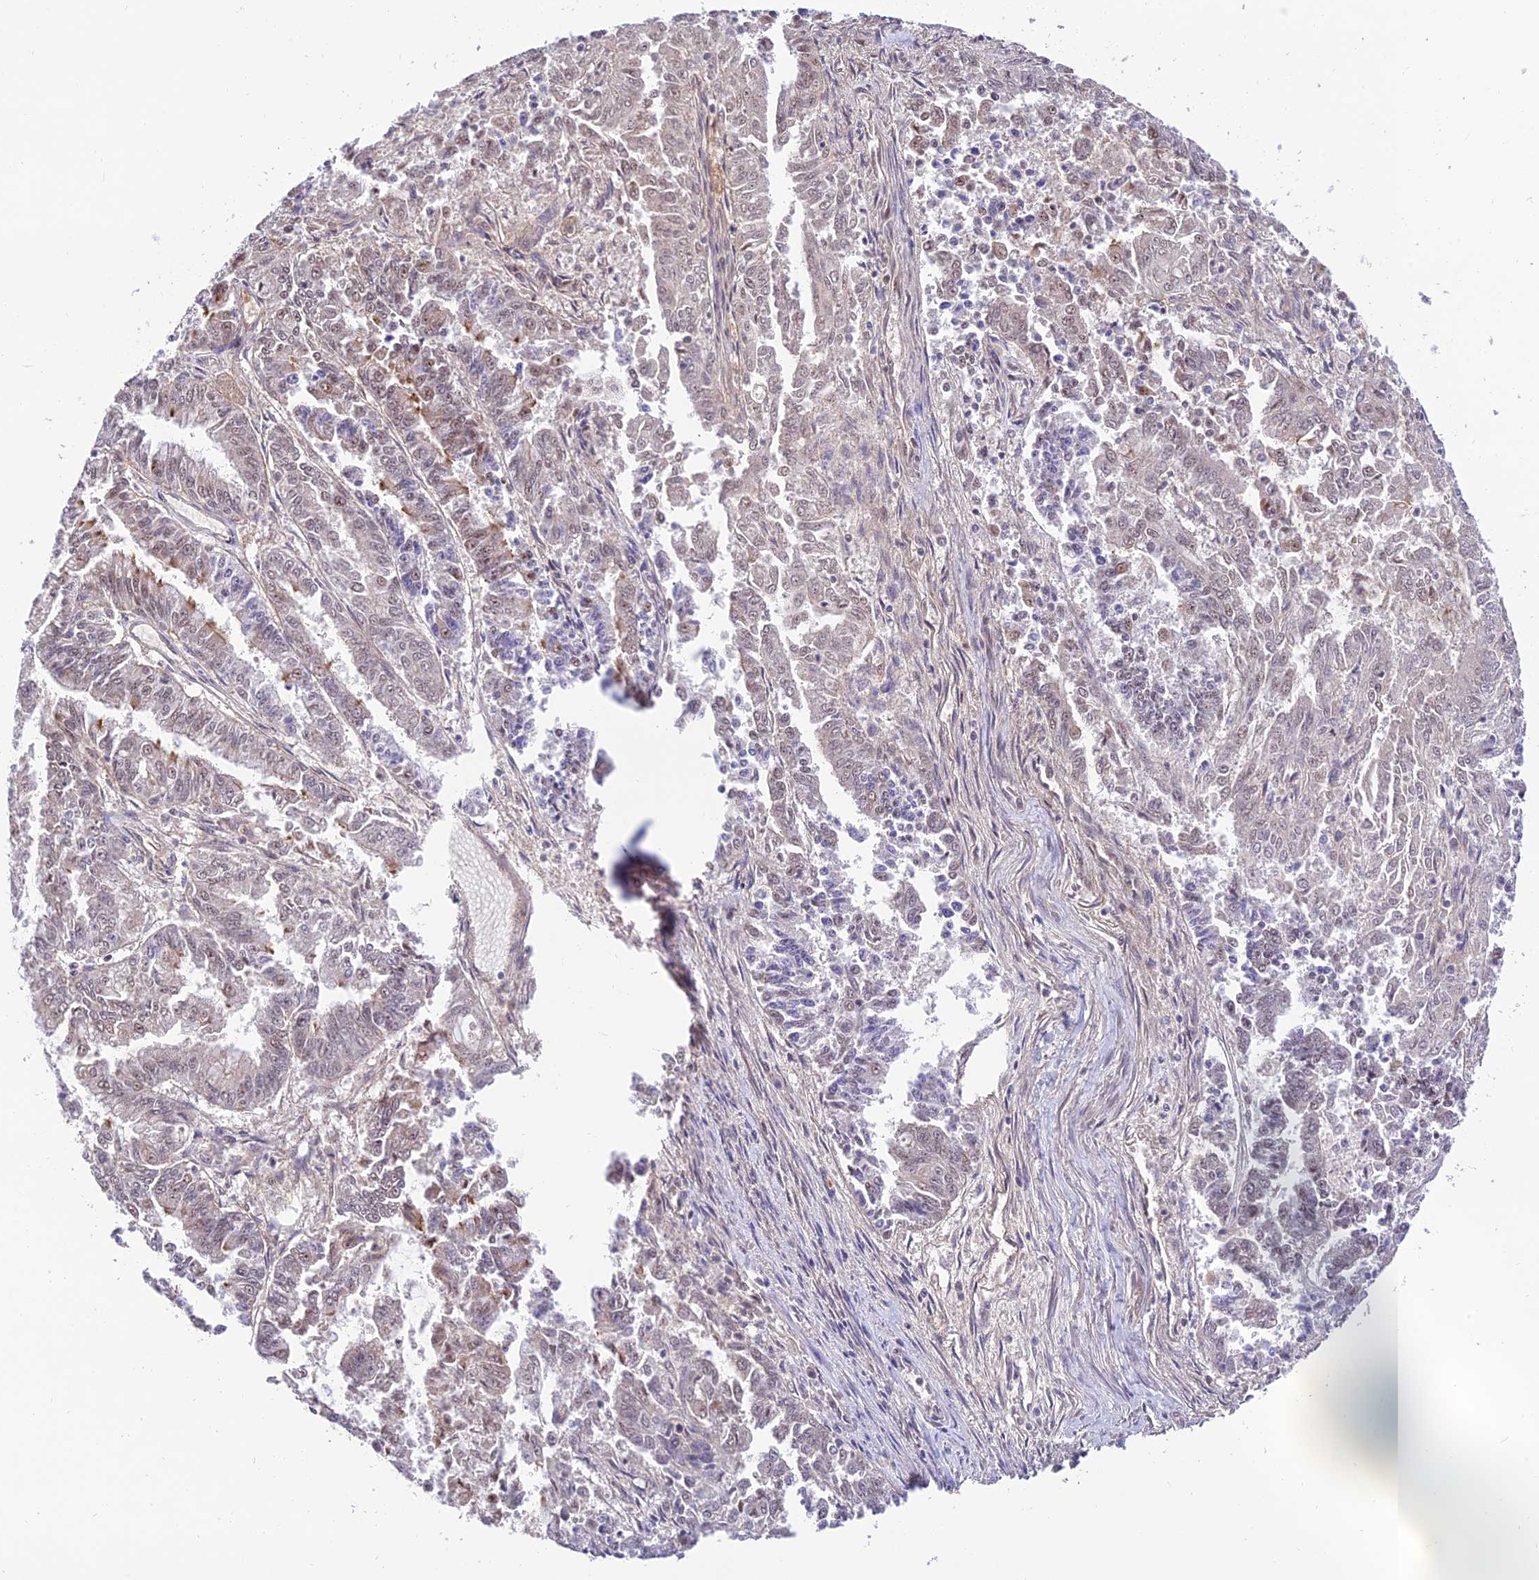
{"staining": {"intensity": "weak", "quantity": "<25%", "location": "cytoplasmic/membranous"}, "tissue": "endometrial cancer", "cell_type": "Tumor cells", "image_type": "cancer", "snomed": [{"axis": "morphology", "description": "Adenocarcinoma, NOS"}, {"axis": "topography", "description": "Endometrium"}], "caption": "An image of adenocarcinoma (endometrial) stained for a protein demonstrates no brown staining in tumor cells.", "gene": "MNS1", "patient": {"sex": "female", "age": 73}}